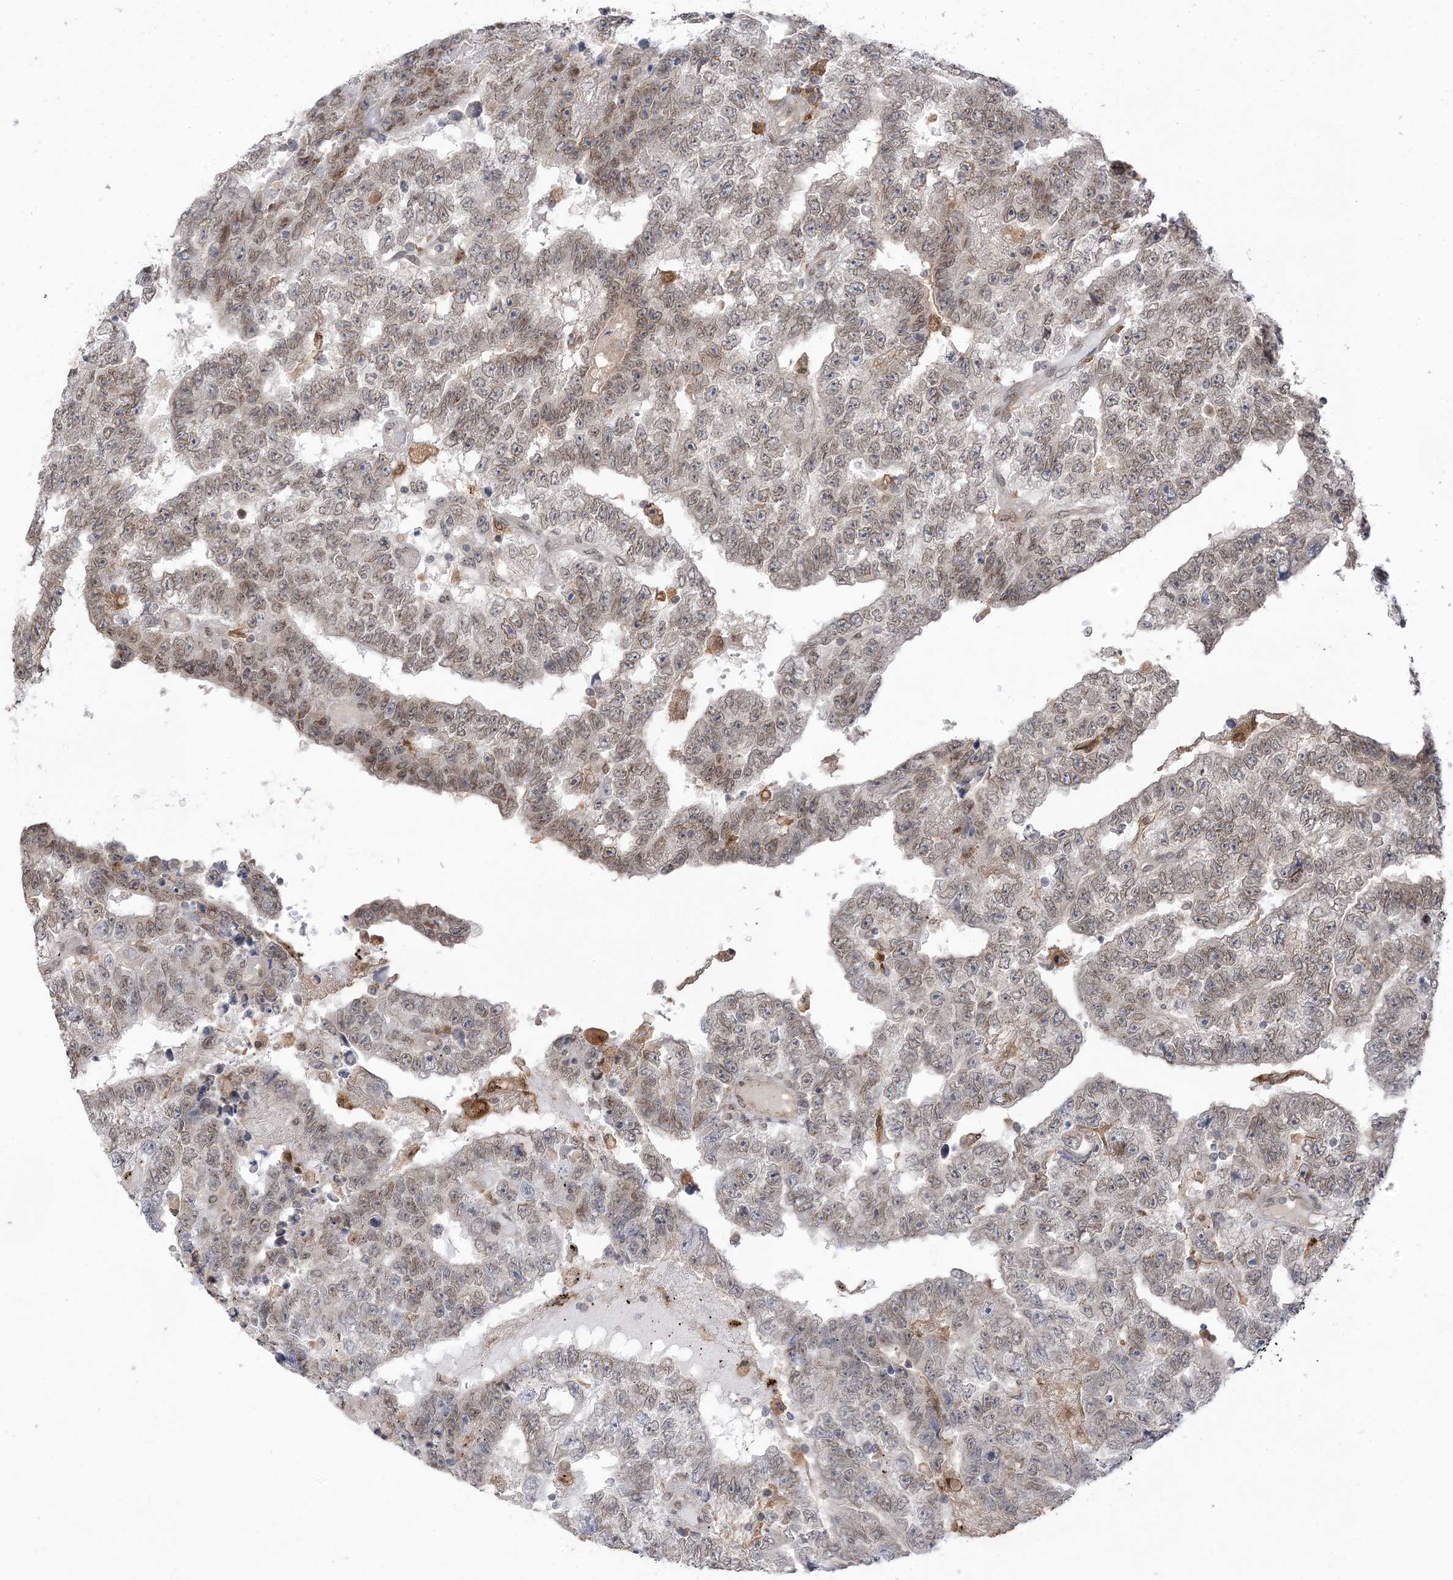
{"staining": {"intensity": "weak", "quantity": "<25%", "location": "nuclear"}, "tissue": "testis cancer", "cell_type": "Tumor cells", "image_type": "cancer", "snomed": [{"axis": "morphology", "description": "Carcinoma, Embryonal, NOS"}, {"axis": "topography", "description": "Testis"}], "caption": "A photomicrograph of testis embryonal carcinoma stained for a protein exhibits no brown staining in tumor cells.", "gene": "NAGK", "patient": {"sex": "male", "age": 25}}